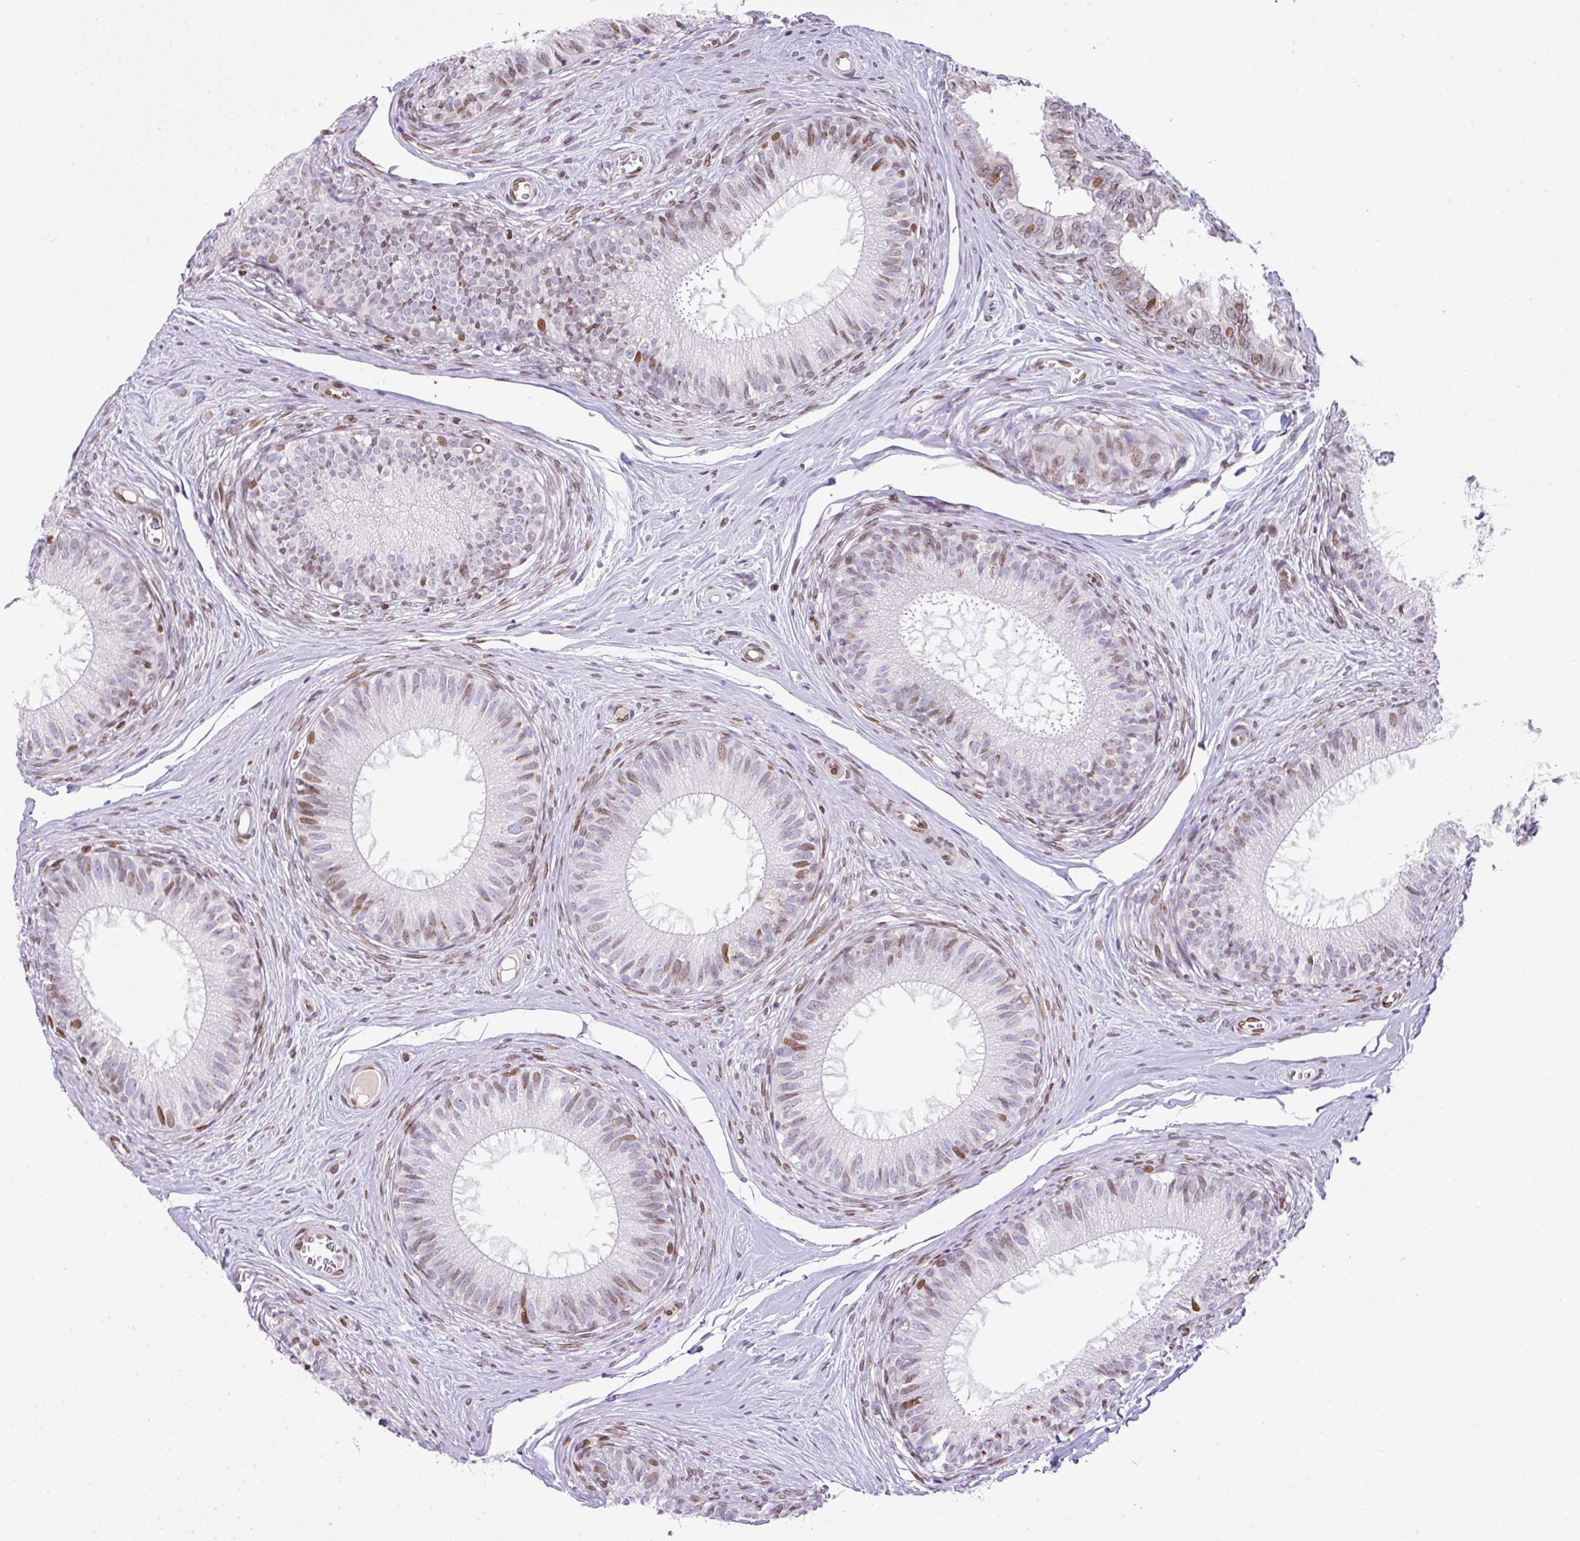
{"staining": {"intensity": "moderate", "quantity": "<25%", "location": "nuclear"}, "tissue": "epididymis", "cell_type": "Glandular cells", "image_type": "normal", "snomed": [{"axis": "morphology", "description": "Normal tissue, NOS"}, {"axis": "topography", "description": "Epididymis"}], "caption": "Immunohistochemistry (DAB (3,3'-diaminobenzidine)) staining of unremarkable epididymis exhibits moderate nuclear protein staining in about <25% of glandular cells. (DAB (3,3'-diaminobenzidine) IHC with brightfield microscopy, high magnification).", "gene": "PLK1", "patient": {"sex": "male", "age": 25}}